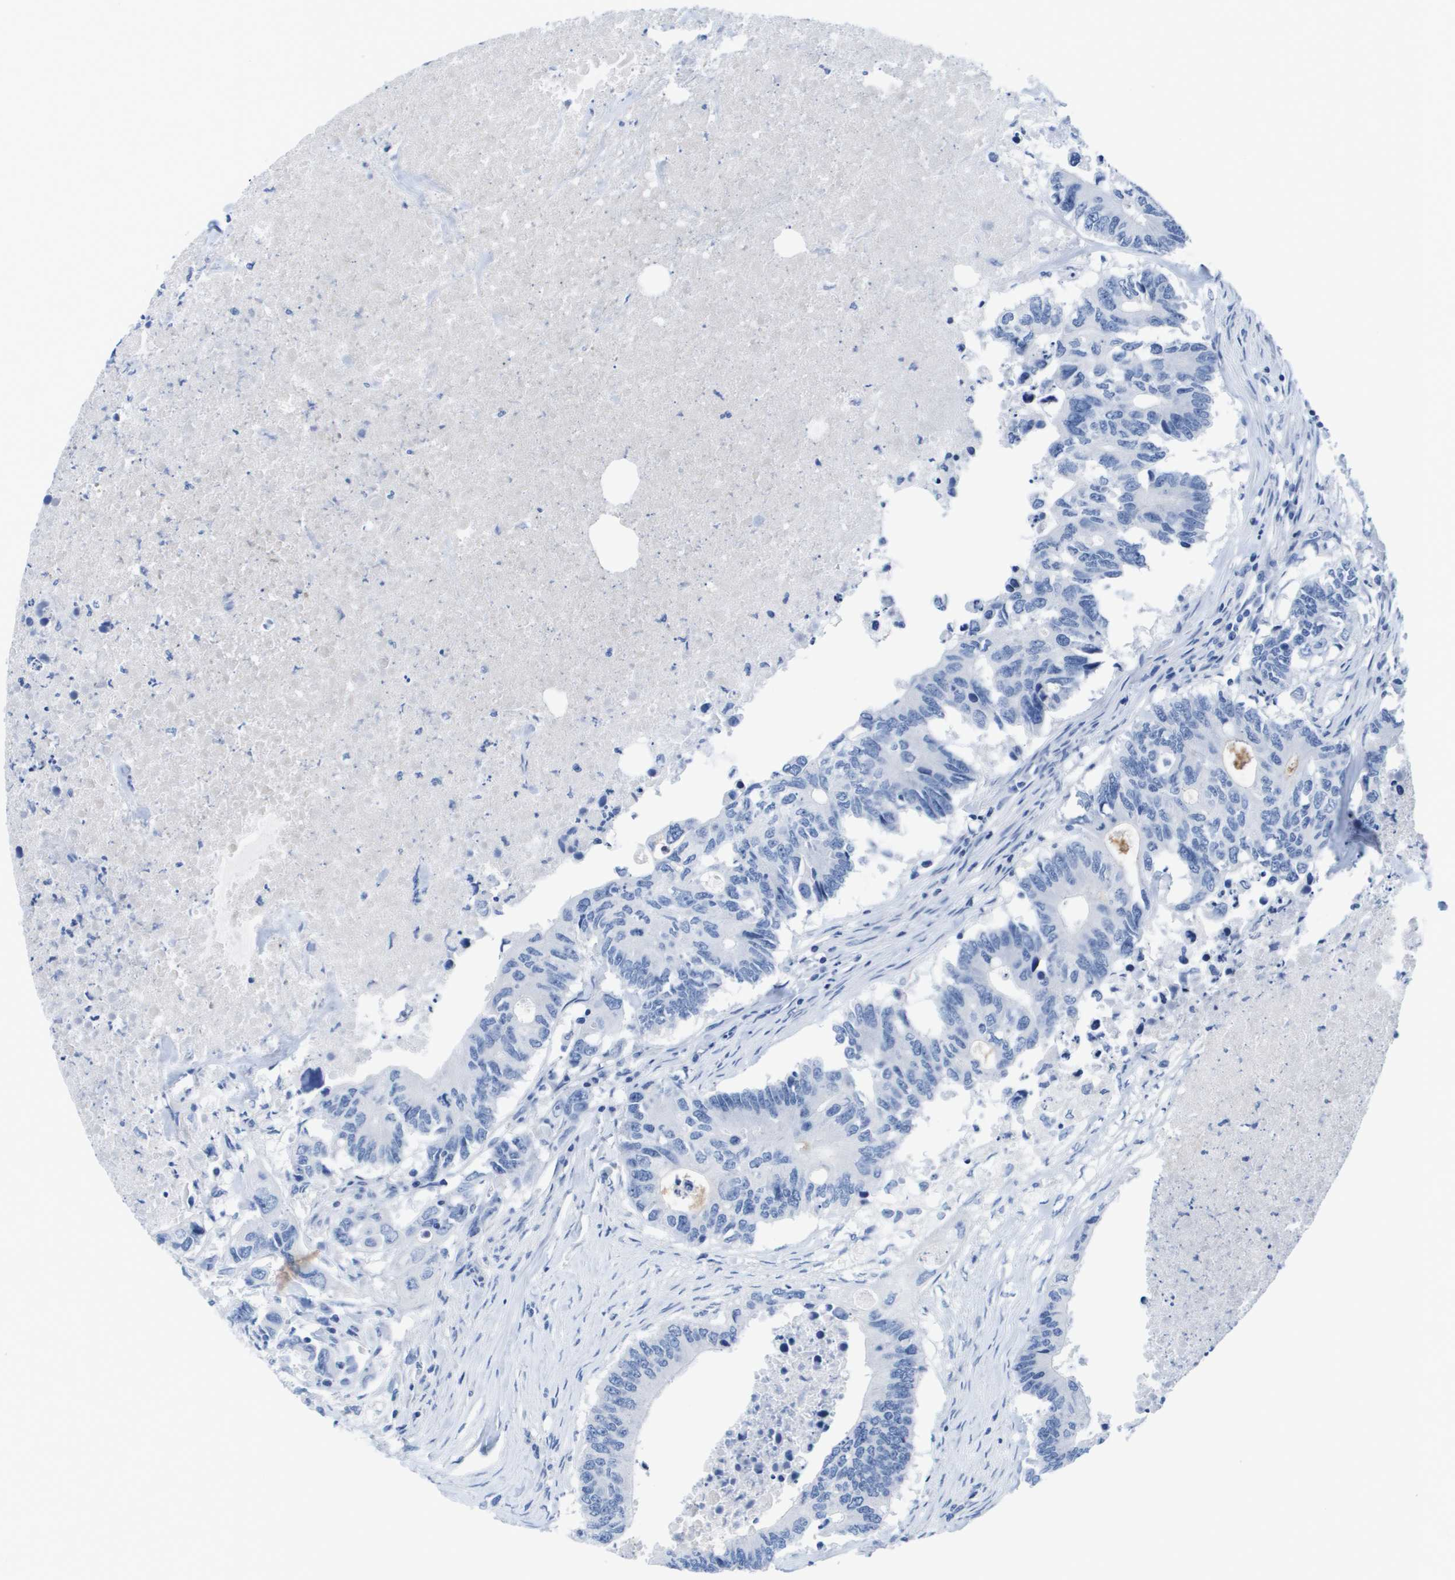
{"staining": {"intensity": "negative", "quantity": "none", "location": "none"}, "tissue": "colorectal cancer", "cell_type": "Tumor cells", "image_type": "cancer", "snomed": [{"axis": "morphology", "description": "Adenocarcinoma, NOS"}, {"axis": "topography", "description": "Colon"}], "caption": "The photomicrograph reveals no staining of tumor cells in colorectal cancer (adenocarcinoma). (DAB immunohistochemistry with hematoxylin counter stain).", "gene": "APOA1", "patient": {"sex": "male", "age": 71}}